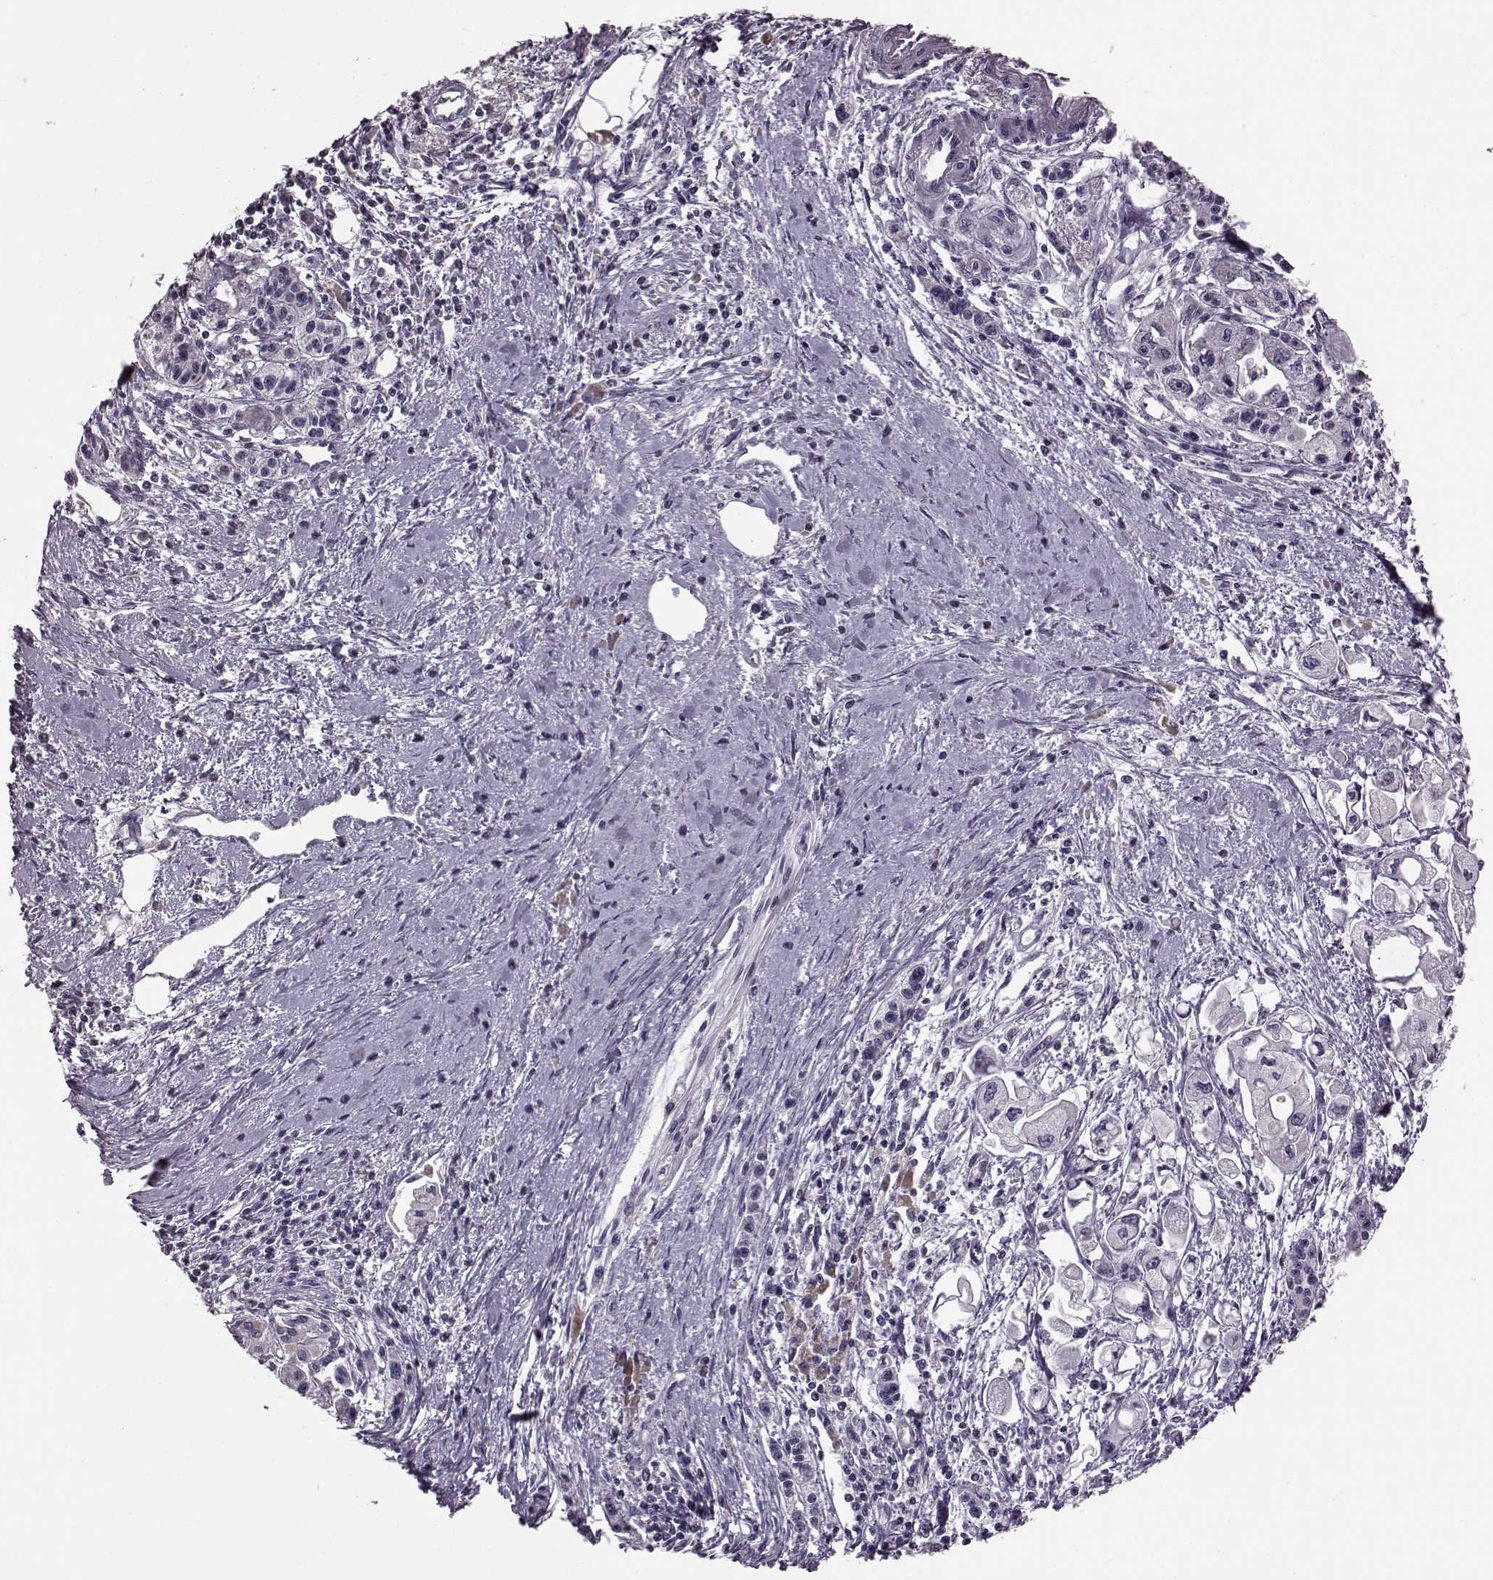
{"staining": {"intensity": "negative", "quantity": "none", "location": "none"}, "tissue": "pancreatic cancer", "cell_type": "Tumor cells", "image_type": "cancer", "snomed": [{"axis": "morphology", "description": "Adenocarcinoma, NOS"}, {"axis": "topography", "description": "Pancreas"}], "caption": "Photomicrograph shows no protein expression in tumor cells of adenocarcinoma (pancreatic) tissue.", "gene": "CDC42SE1", "patient": {"sex": "male", "age": 70}}